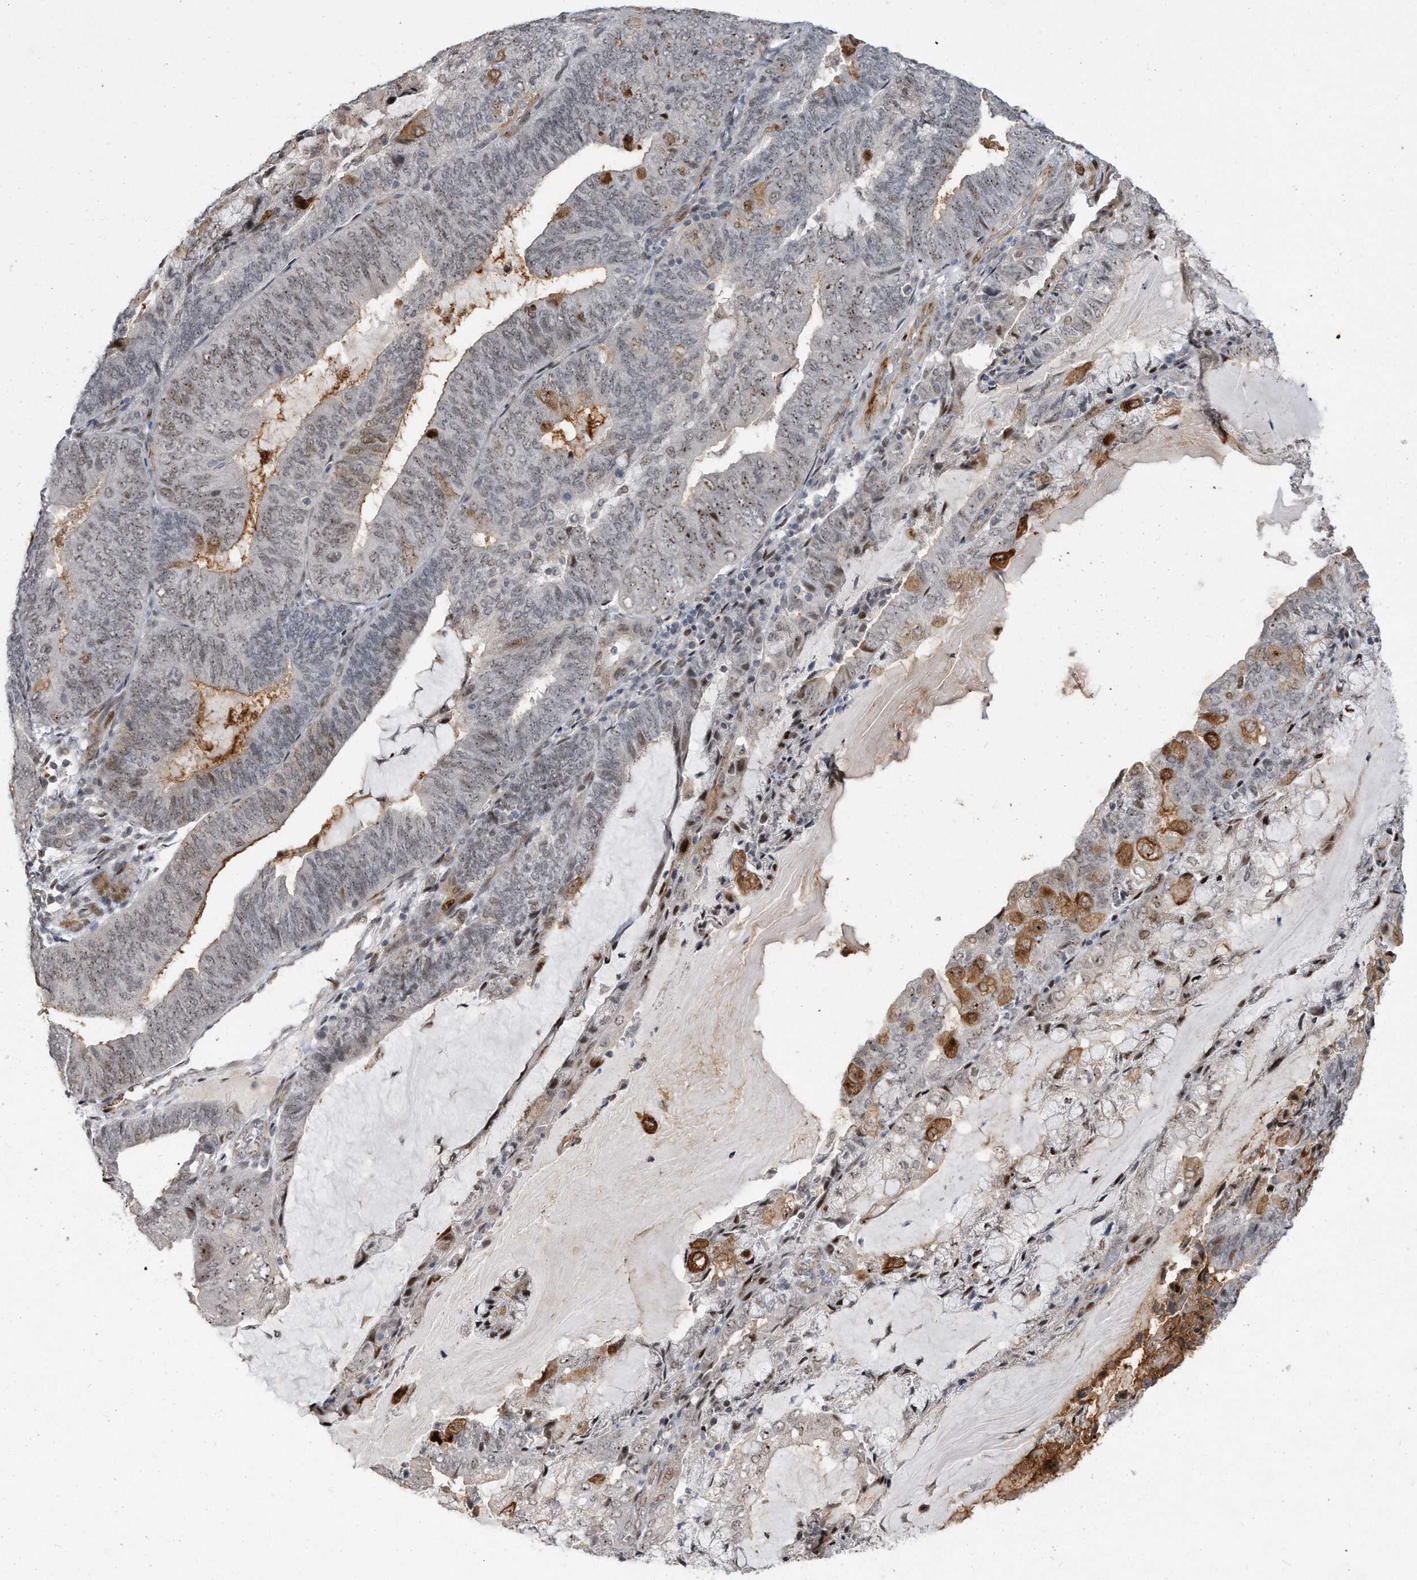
{"staining": {"intensity": "moderate", "quantity": "<25%", "location": "cytoplasmic/membranous,nuclear"}, "tissue": "endometrial cancer", "cell_type": "Tumor cells", "image_type": "cancer", "snomed": [{"axis": "morphology", "description": "Adenocarcinoma, NOS"}, {"axis": "topography", "description": "Endometrium"}], "caption": "Tumor cells exhibit low levels of moderate cytoplasmic/membranous and nuclear staining in approximately <25% of cells in human endometrial cancer (adenocarcinoma).", "gene": "PGBD2", "patient": {"sex": "female", "age": 81}}